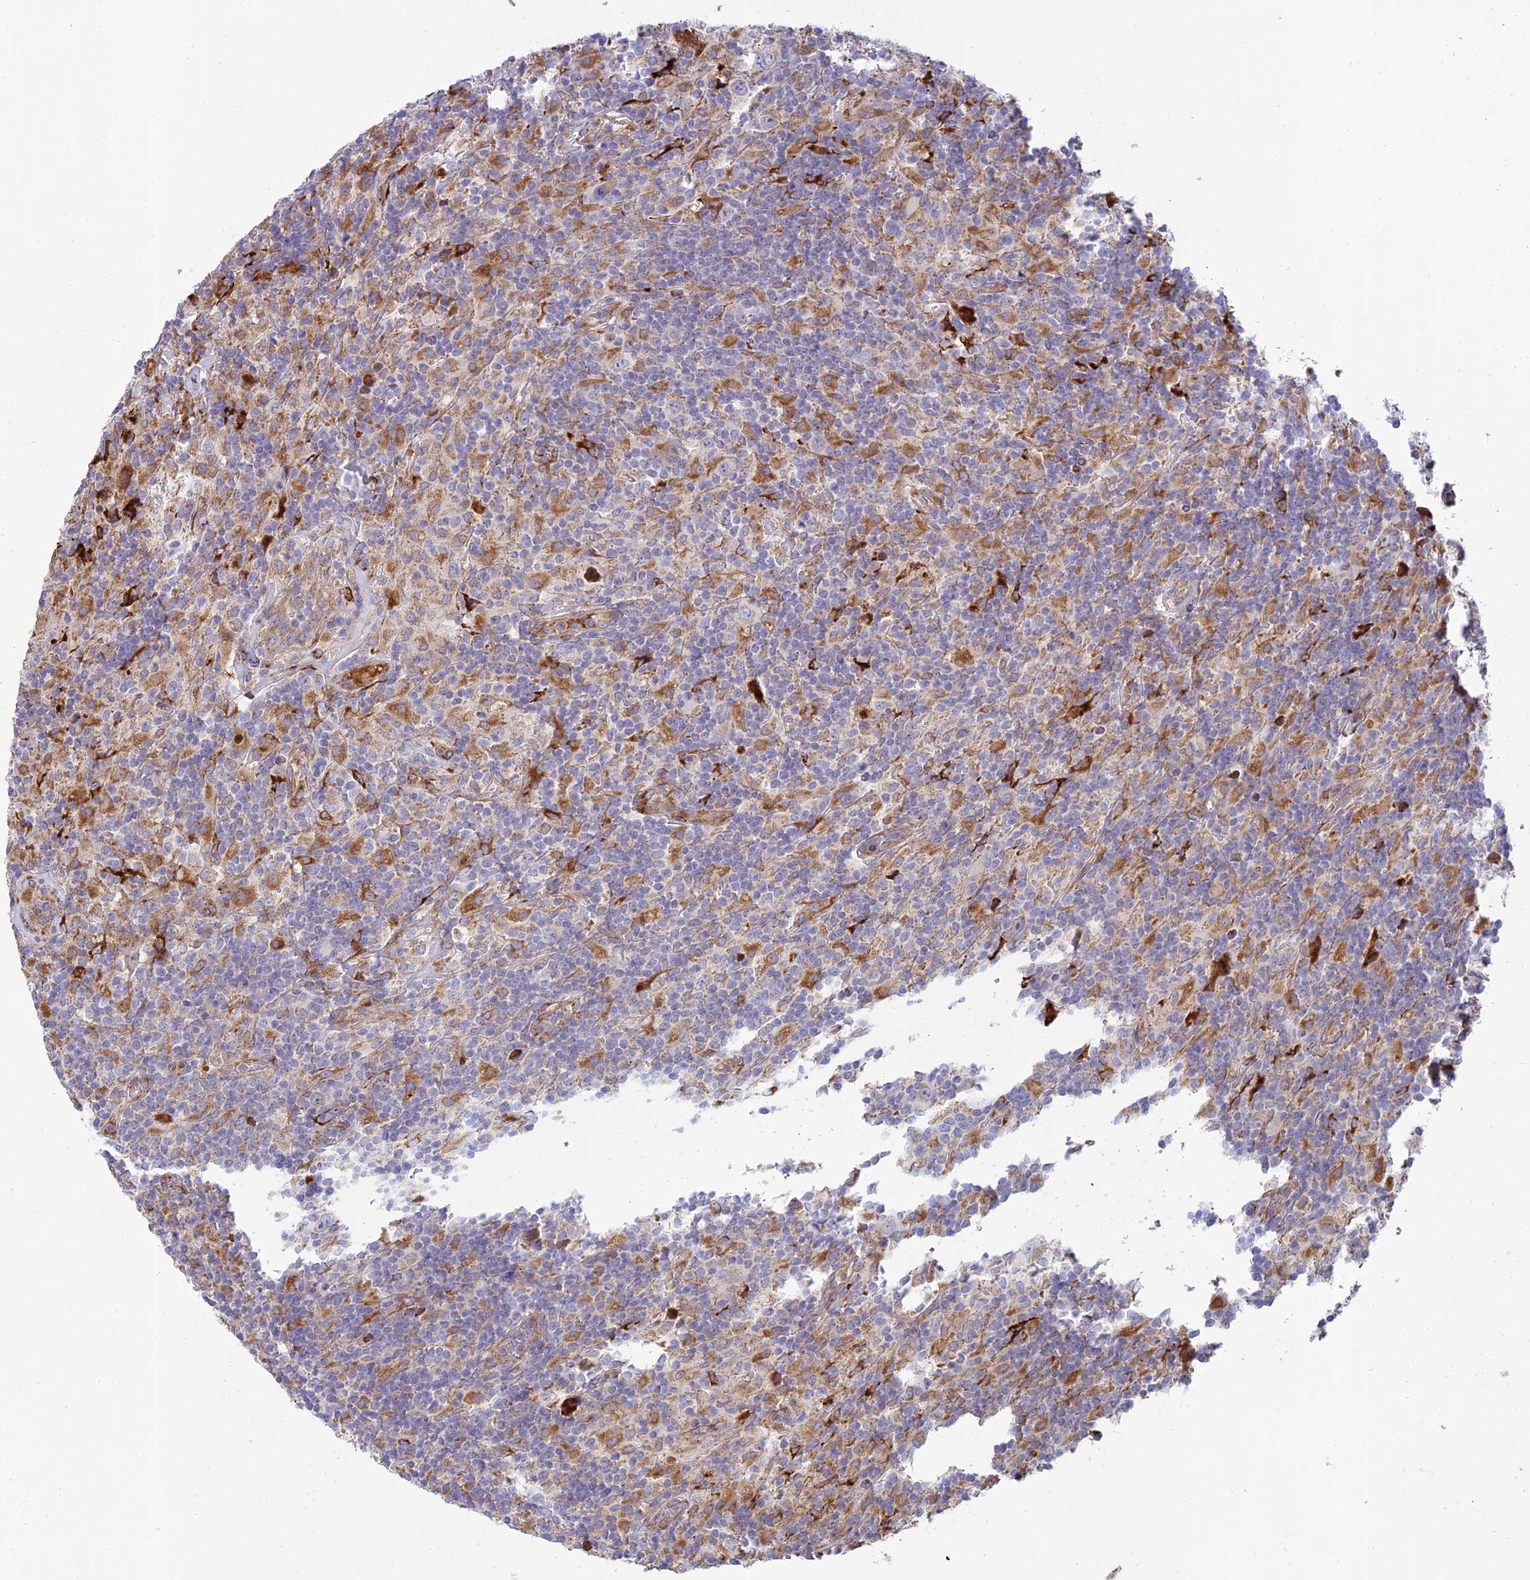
{"staining": {"intensity": "negative", "quantity": "none", "location": "none"}, "tissue": "lymphoma", "cell_type": "Tumor cells", "image_type": "cancer", "snomed": [{"axis": "morphology", "description": "Hodgkin's disease, NOS"}, {"axis": "topography", "description": "Lymph node"}], "caption": "Tumor cells show no significant protein expression in lymphoma.", "gene": "RCN3", "patient": {"sex": "male", "age": 70}}